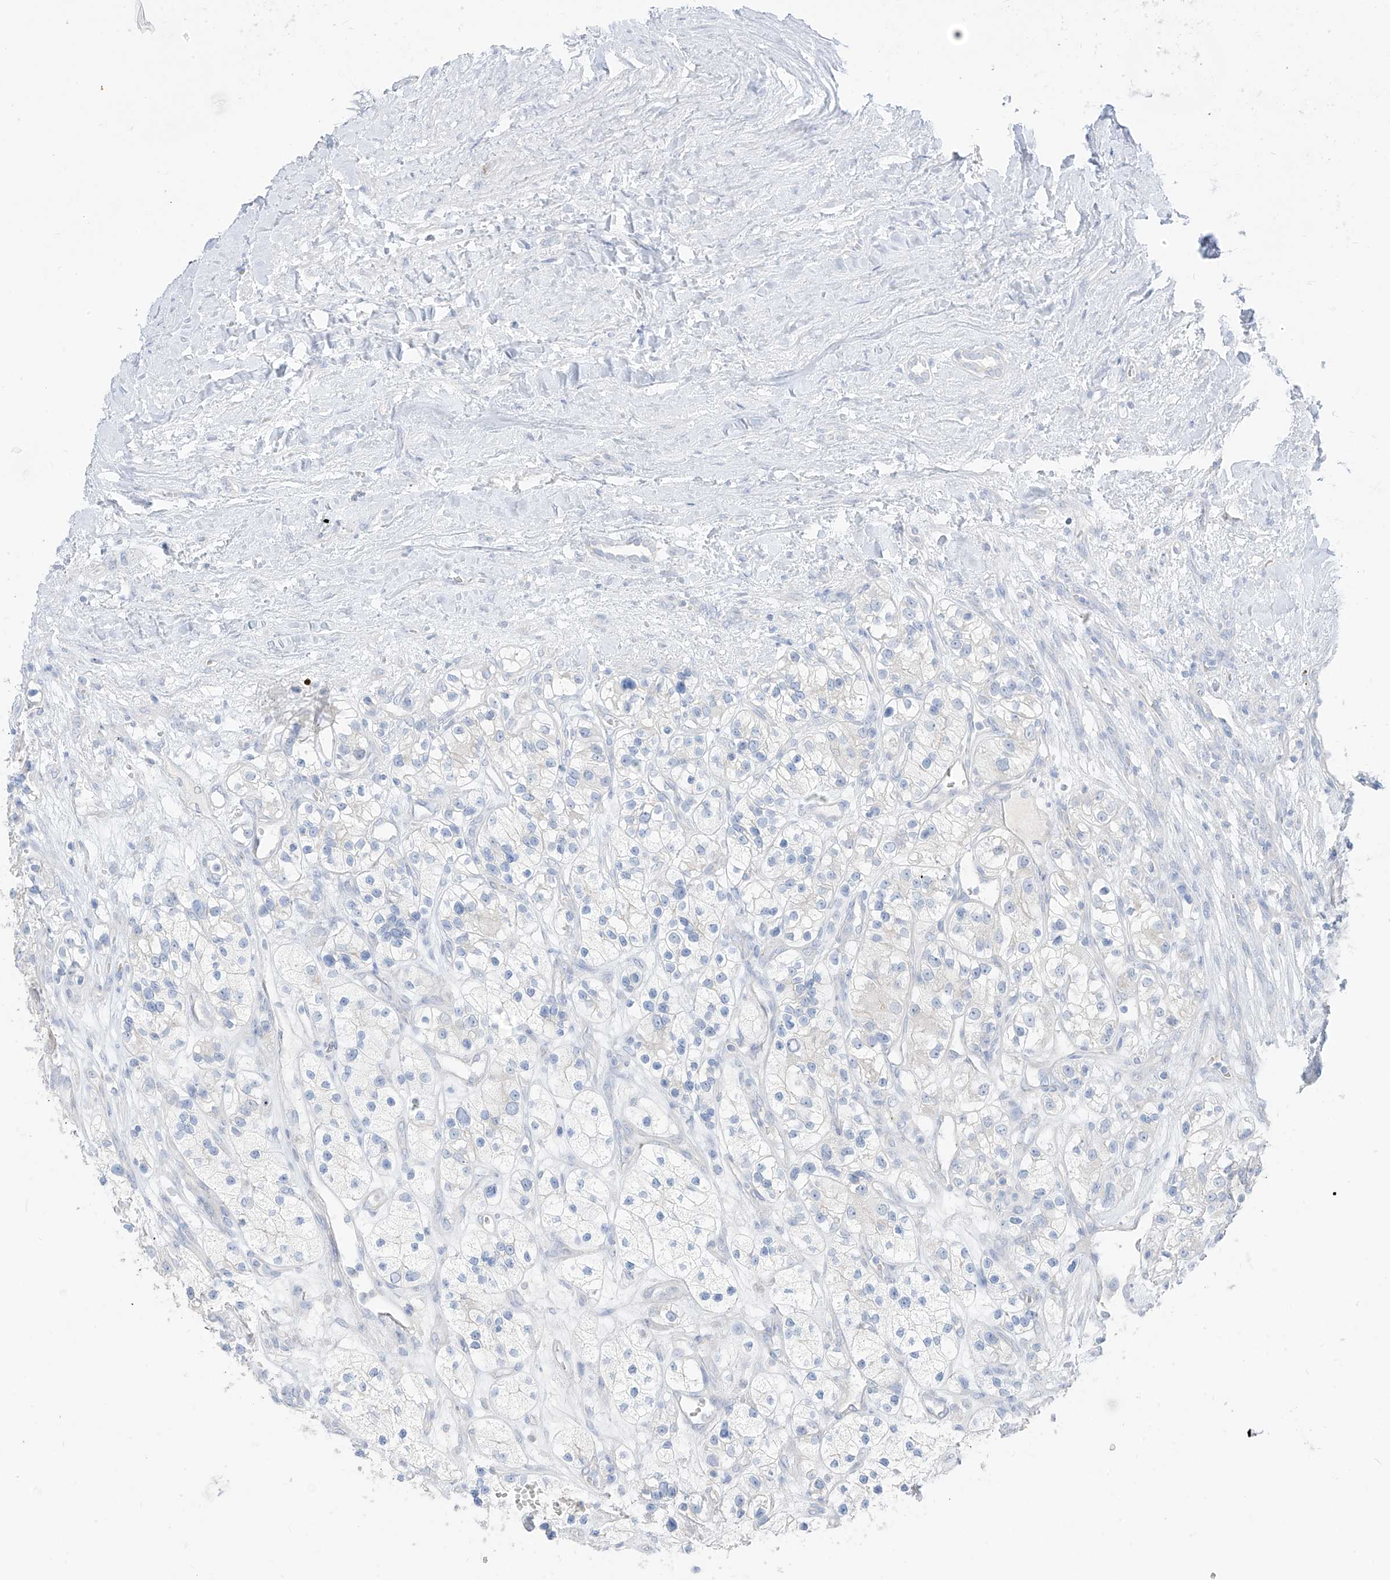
{"staining": {"intensity": "negative", "quantity": "none", "location": "none"}, "tissue": "renal cancer", "cell_type": "Tumor cells", "image_type": "cancer", "snomed": [{"axis": "morphology", "description": "Adenocarcinoma, NOS"}, {"axis": "topography", "description": "Kidney"}], "caption": "This is an IHC histopathology image of adenocarcinoma (renal). There is no expression in tumor cells.", "gene": "ARHGEF40", "patient": {"sex": "female", "age": 57}}